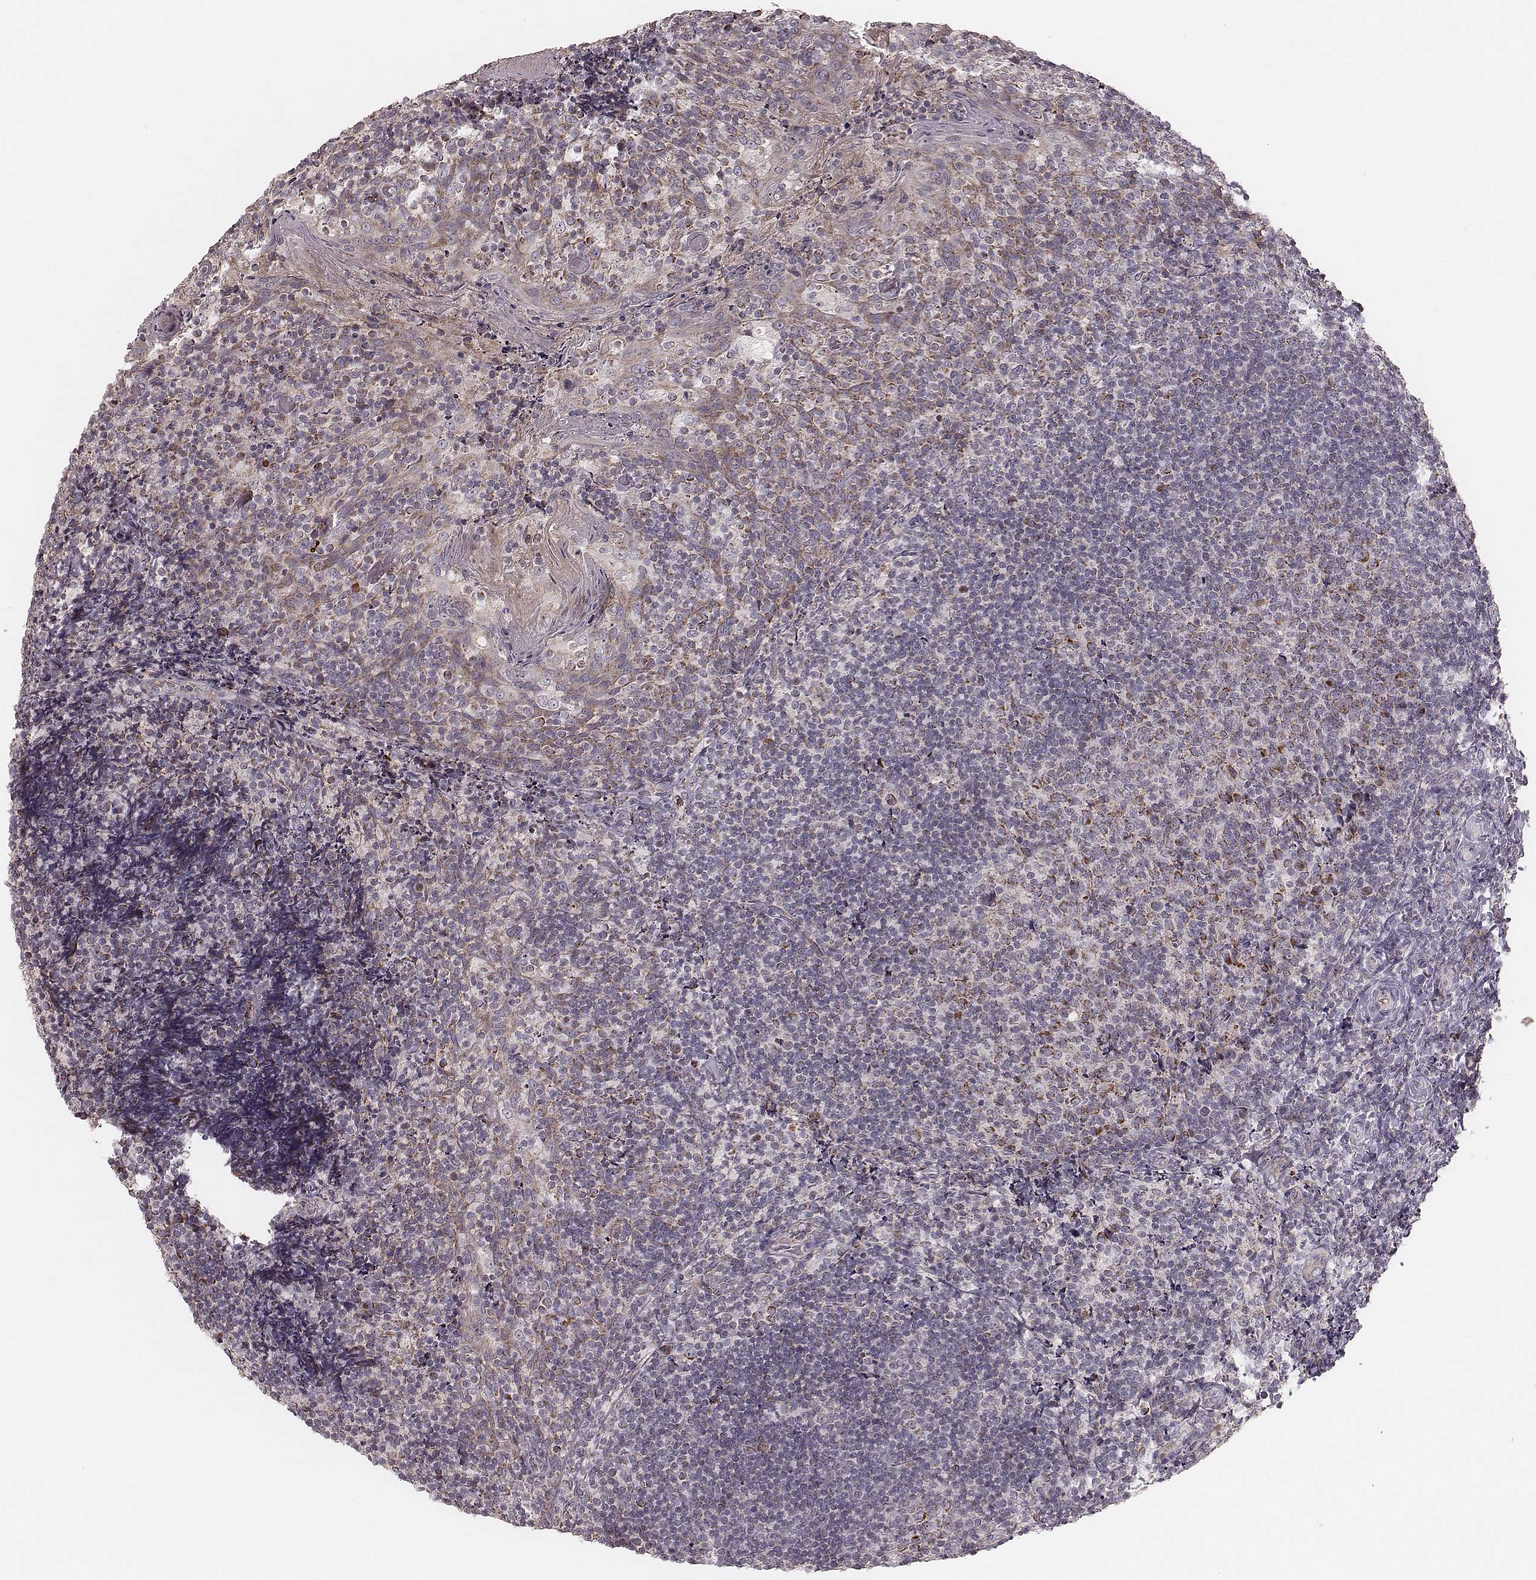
{"staining": {"intensity": "strong", "quantity": "<25%", "location": "cytoplasmic/membranous"}, "tissue": "tonsil", "cell_type": "Germinal center cells", "image_type": "normal", "snomed": [{"axis": "morphology", "description": "Normal tissue, NOS"}, {"axis": "topography", "description": "Tonsil"}], "caption": "Immunohistochemical staining of normal tonsil displays strong cytoplasmic/membranous protein staining in about <25% of germinal center cells. (brown staining indicates protein expression, while blue staining denotes nuclei).", "gene": "MRPS27", "patient": {"sex": "female", "age": 10}}